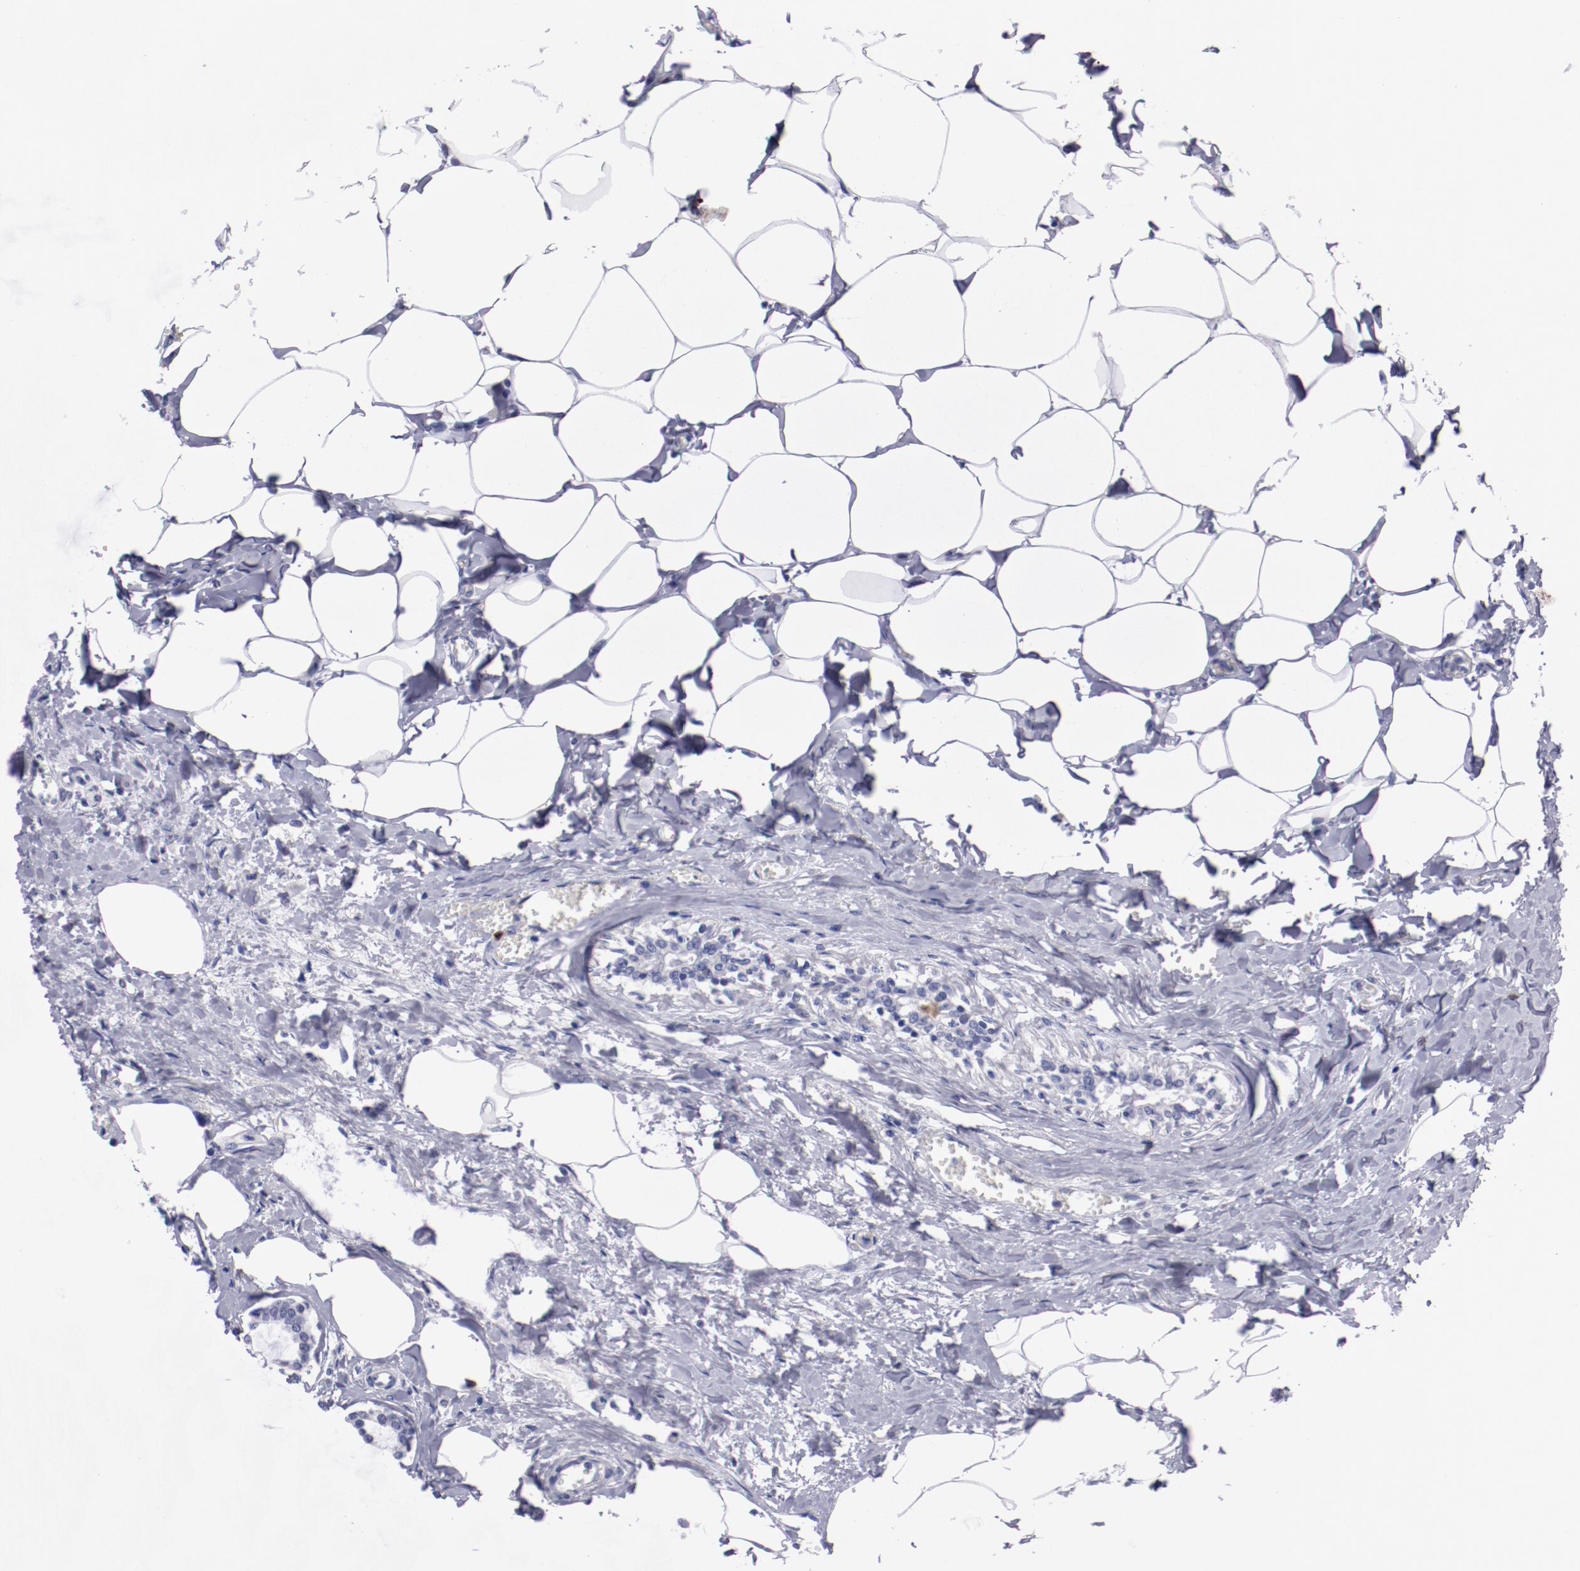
{"staining": {"intensity": "negative", "quantity": "none", "location": "none"}, "tissue": "breast cancer", "cell_type": "Tumor cells", "image_type": "cancer", "snomed": [{"axis": "morphology", "description": "Lobular carcinoma"}, {"axis": "topography", "description": "Breast"}], "caption": "Breast cancer (lobular carcinoma) was stained to show a protein in brown. There is no significant expression in tumor cells.", "gene": "IRF8", "patient": {"sex": "female", "age": 51}}